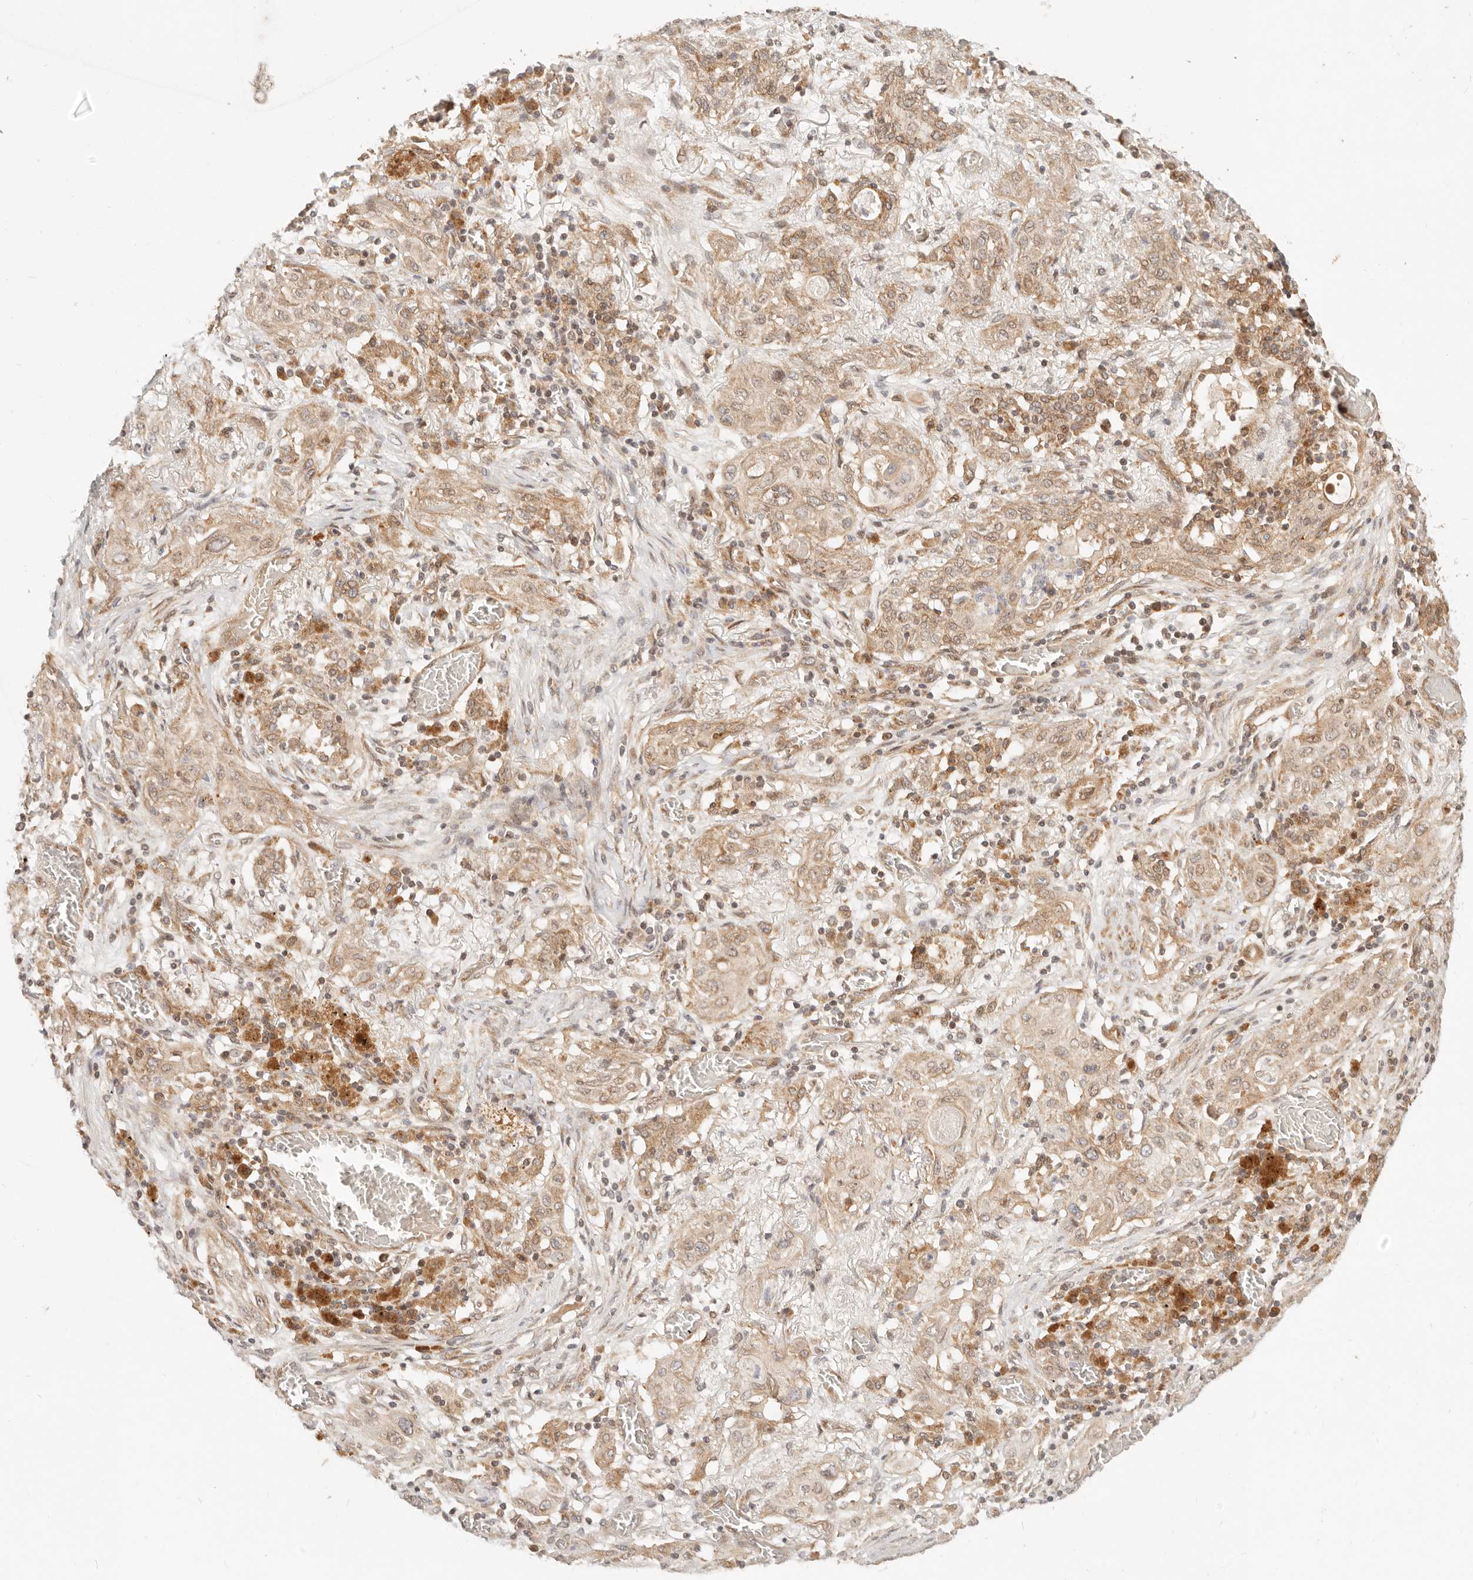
{"staining": {"intensity": "moderate", "quantity": ">75%", "location": "cytoplasmic/membranous"}, "tissue": "lung cancer", "cell_type": "Tumor cells", "image_type": "cancer", "snomed": [{"axis": "morphology", "description": "Squamous cell carcinoma, NOS"}, {"axis": "topography", "description": "Lung"}], "caption": "This is an image of immunohistochemistry staining of squamous cell carcinoma (lung), which shows moderate staining in the cytoplasmic/membranous of tumor cells.", "gene": "TIMM17A", "patient": {"sex": "female", "age": 47}}